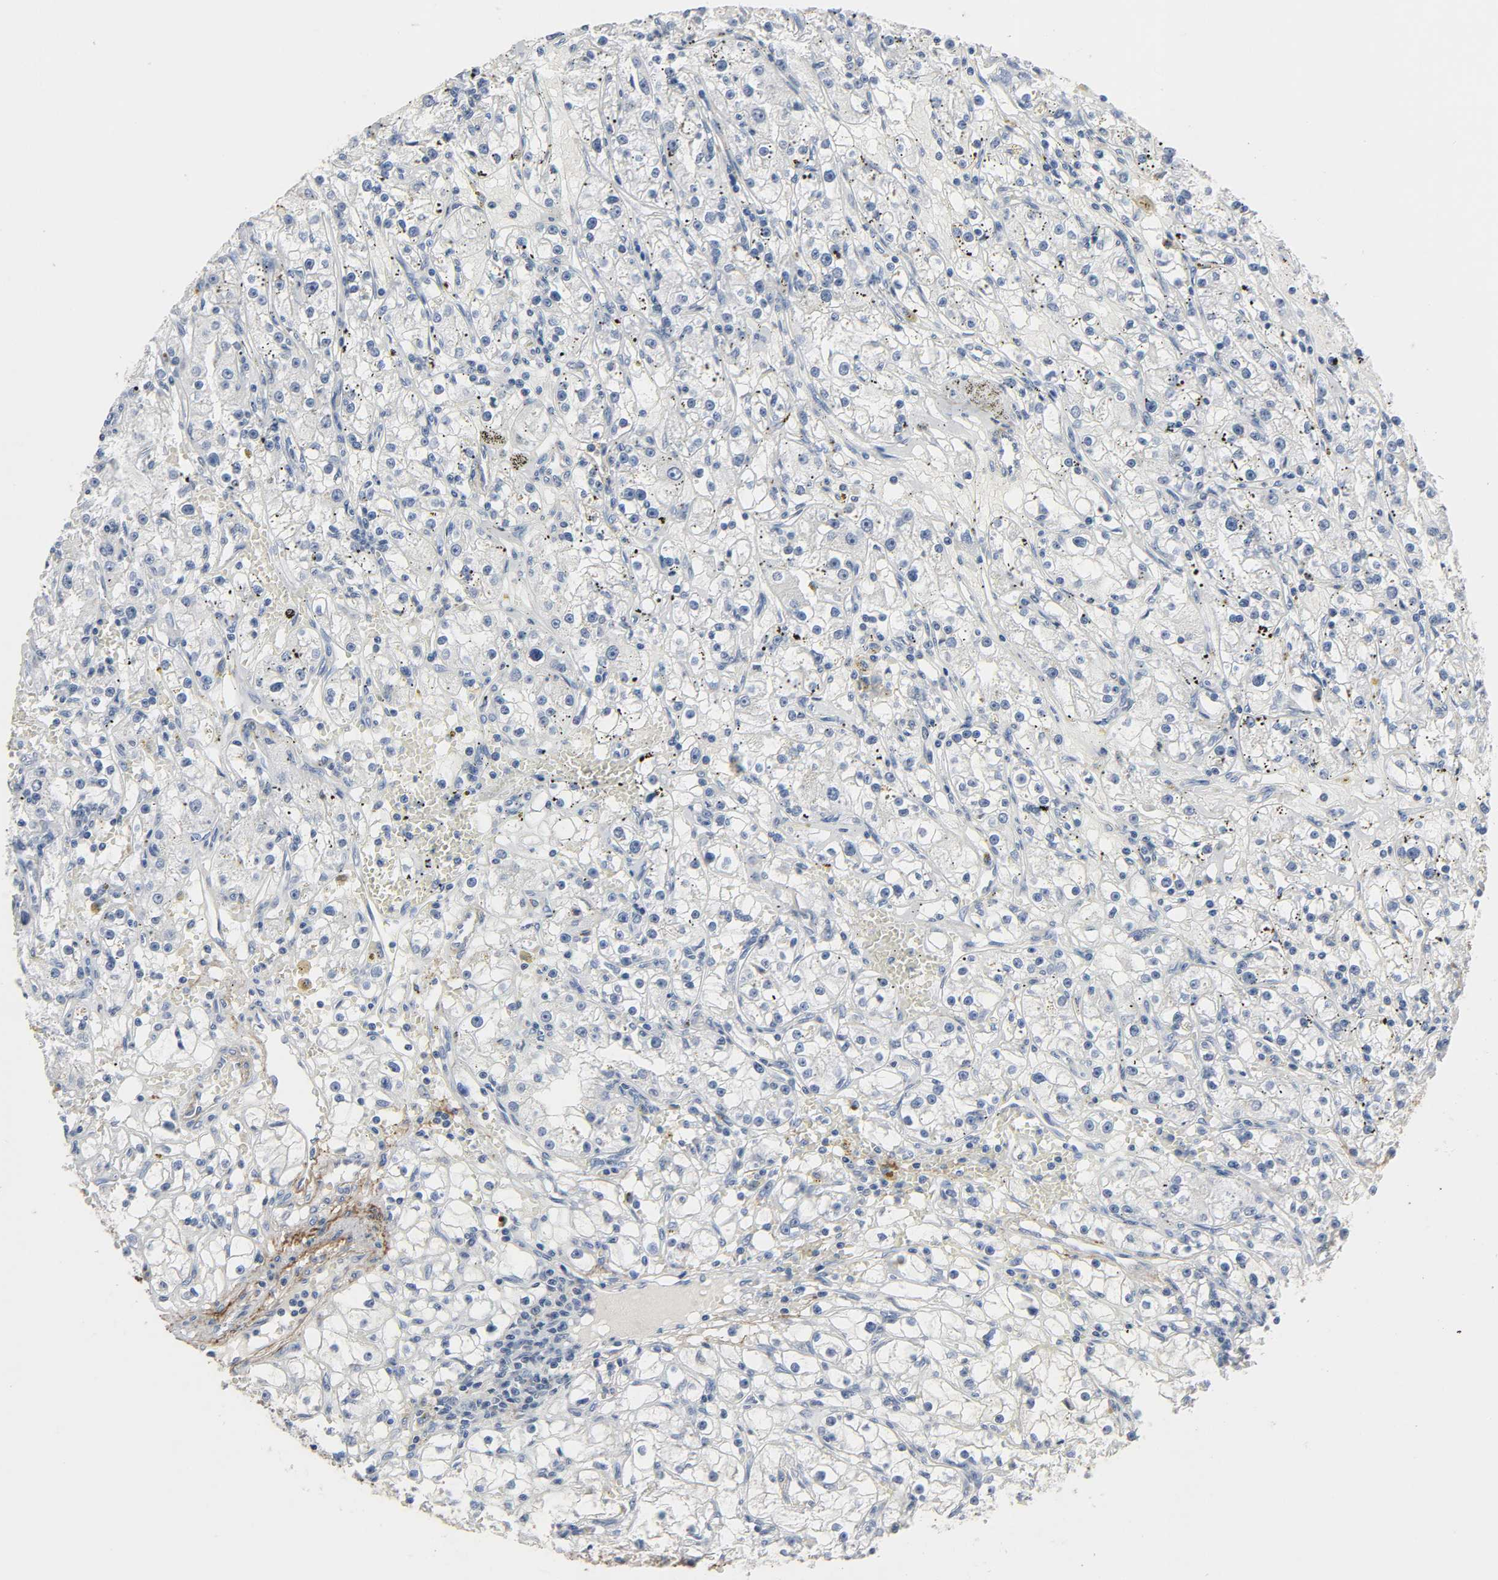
{"staining": {"intensity": "negative", "quantity": "none", "location": "none"}, "tissue": "renal cancer", "cell_type": "Tumor cells", "image_type": "cancer", "snomed": [{"axis": "morphology", "description": "Adenocarcinoma, NOS"}, {"axis": "topography", "description": "Kidney"}], "caption": "Renal adenocarcinoma was stained to show a protein in brown. There is no significant expression in tumor cells. (Immunohistochemistry (ihc), brightfield microscopy, high magnification).", "gene": "FBLN5", "patient": {"sex": "male", "age": 56}}